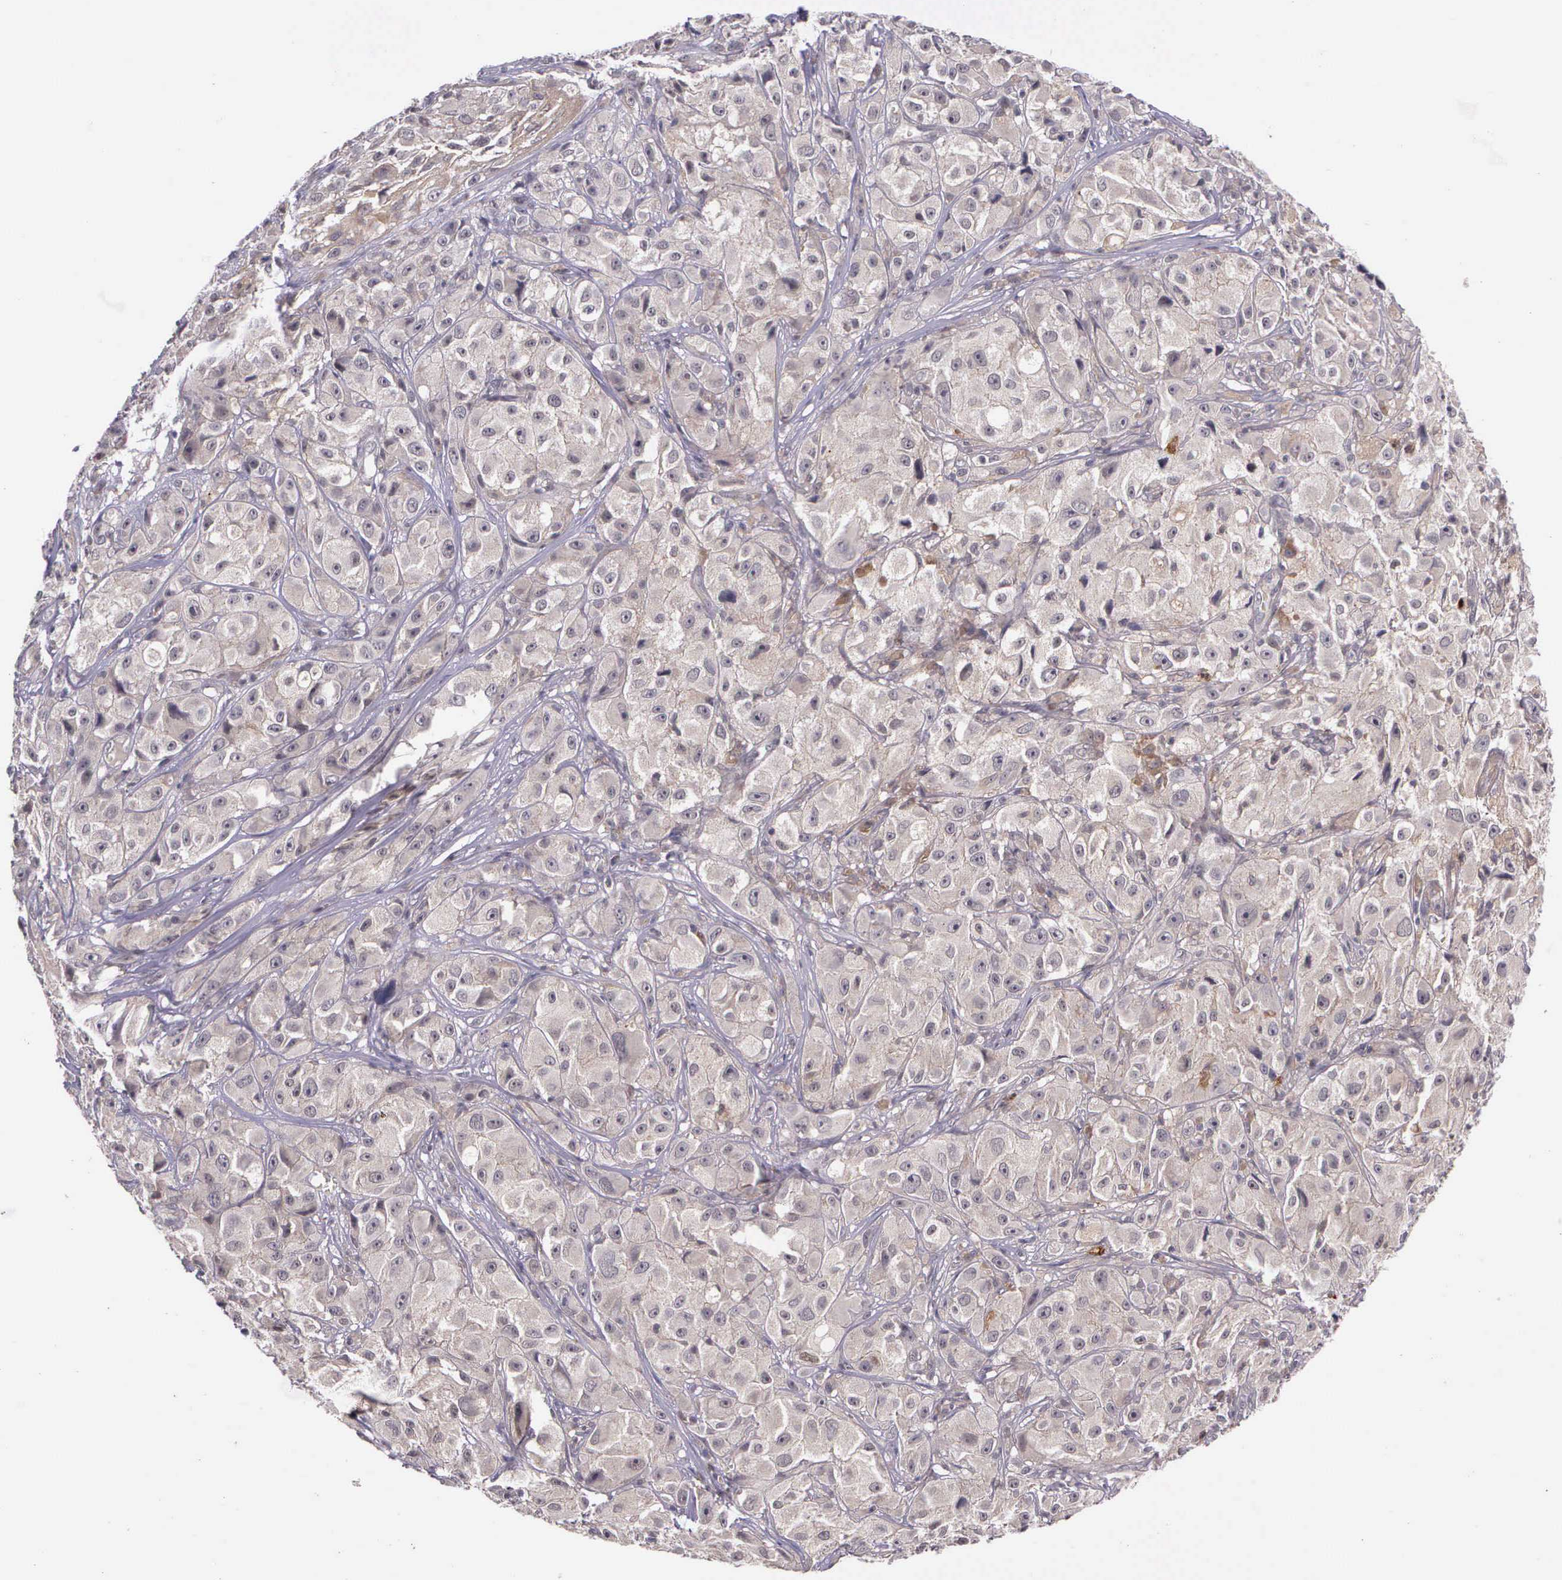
{"staining": {"intensity": "negative", "quantity": "none", "location": "none"}, "tissue": "melanoma", "cell_type": "Tumor cells", "image_type": "cancer", "snomed": [{"axis": "morphology", "description": "Malignant melanoma, NOS"}, {"axis": "topography", "description": "Skin"}], "caption": "Immunohistochemistry (IHC) photomicrograph of neoplastic tissue: human melanoma stained with DAB (3,3'-diaminobenzidine) shows no significant protein staining in tumor cells. (Stains: DAB immunohistochemistry (IHC) with hematoxylin counter stain, Microscopy: brightfield microscopy at high magnification).", "gene": "PRICKLE3", "patient": {"sex": "male", "age": 56}}